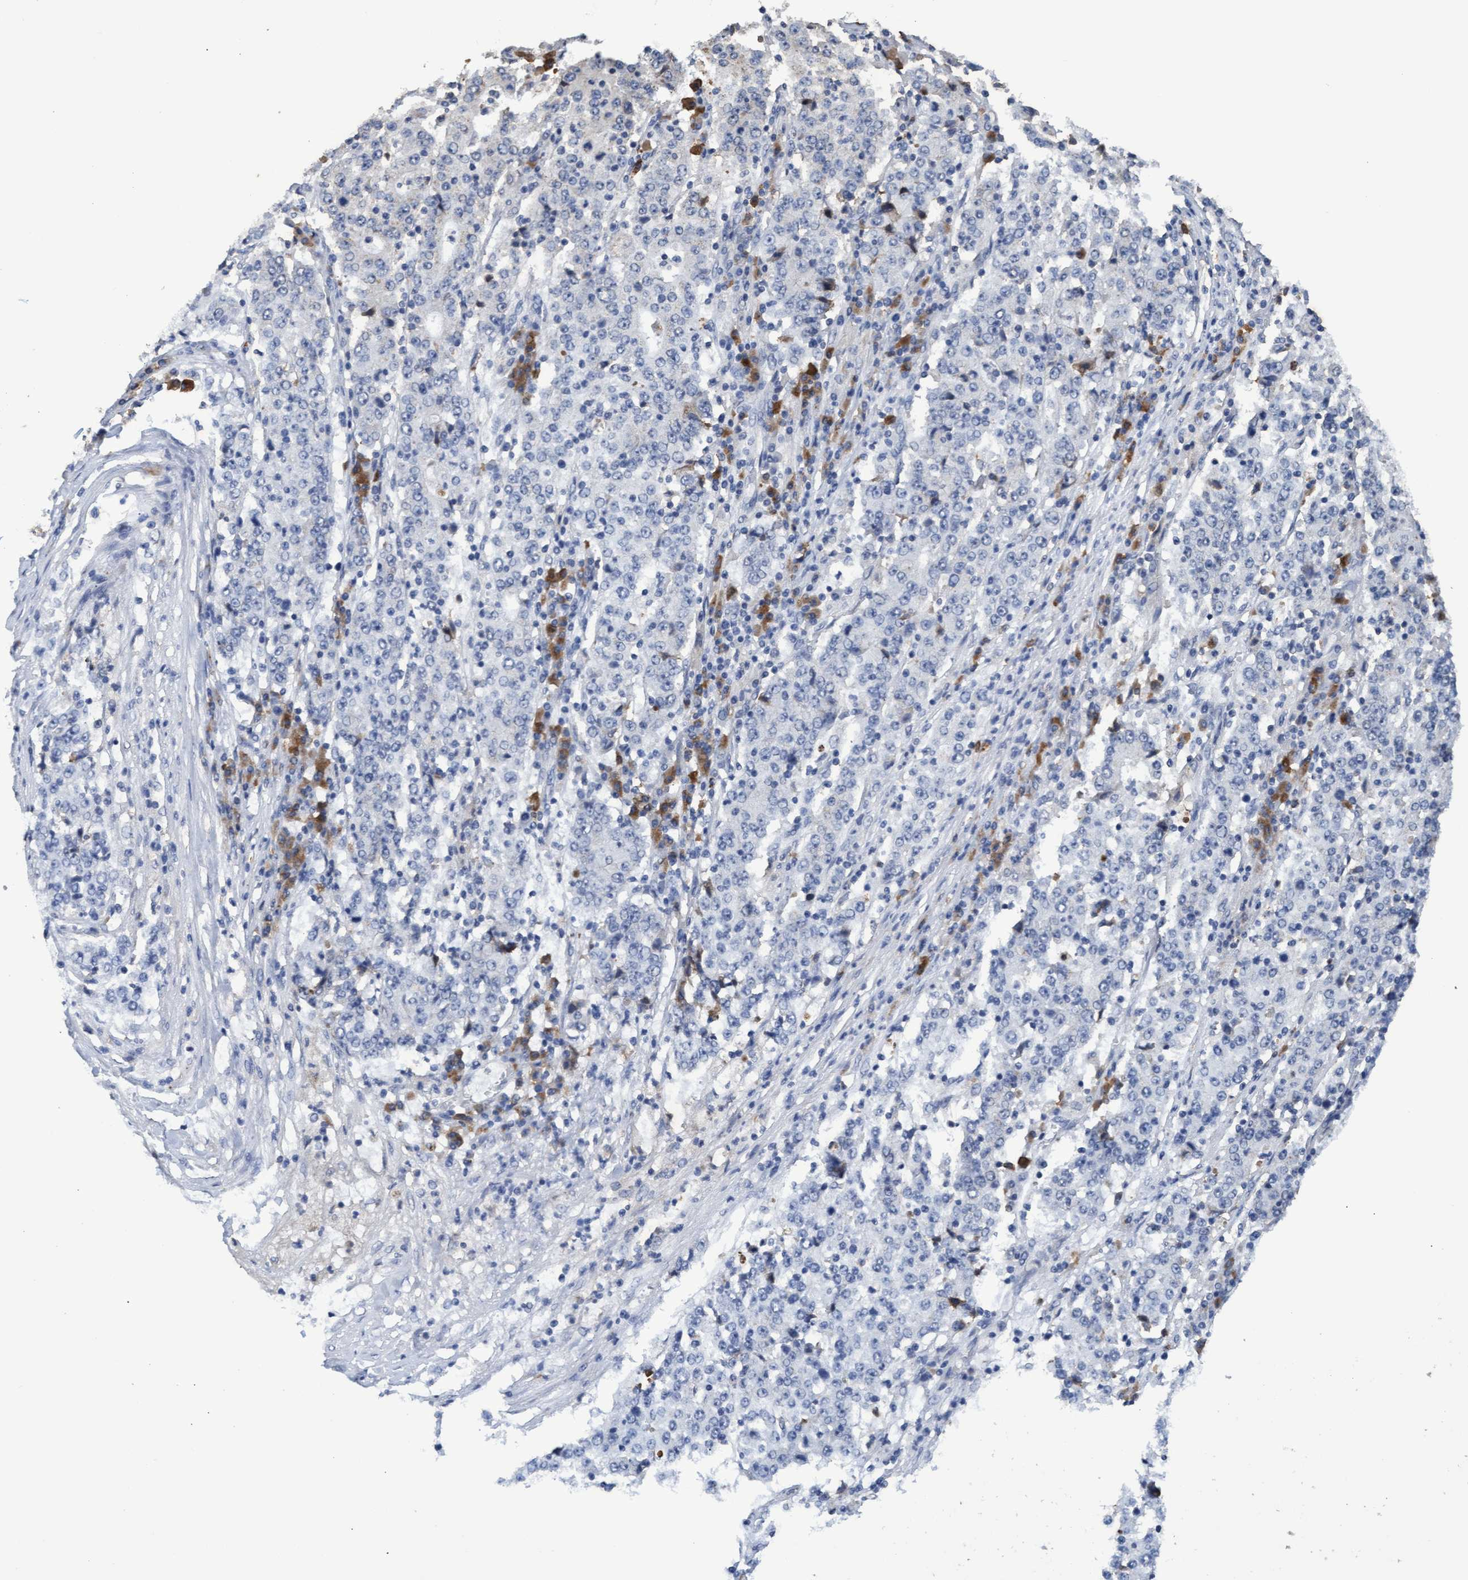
{"staining": {"intensity": "negative", "quantity": "none", "location": "none"}, "tissue": "stomach cancer", "cell_type": "Tumor cells", "image_type": "cancer", "snomed": [{"axis": "morphology", "description": "Adenocarcinoma, NOS"}, {"axis": "topography", "description": "Stomach"}], "caption": "Immunohistochemistry of stomach cancer exhibits no positivity in tumor cells.", "gene": "GPR39", "patient": {"sex": "male", "age": 59}}